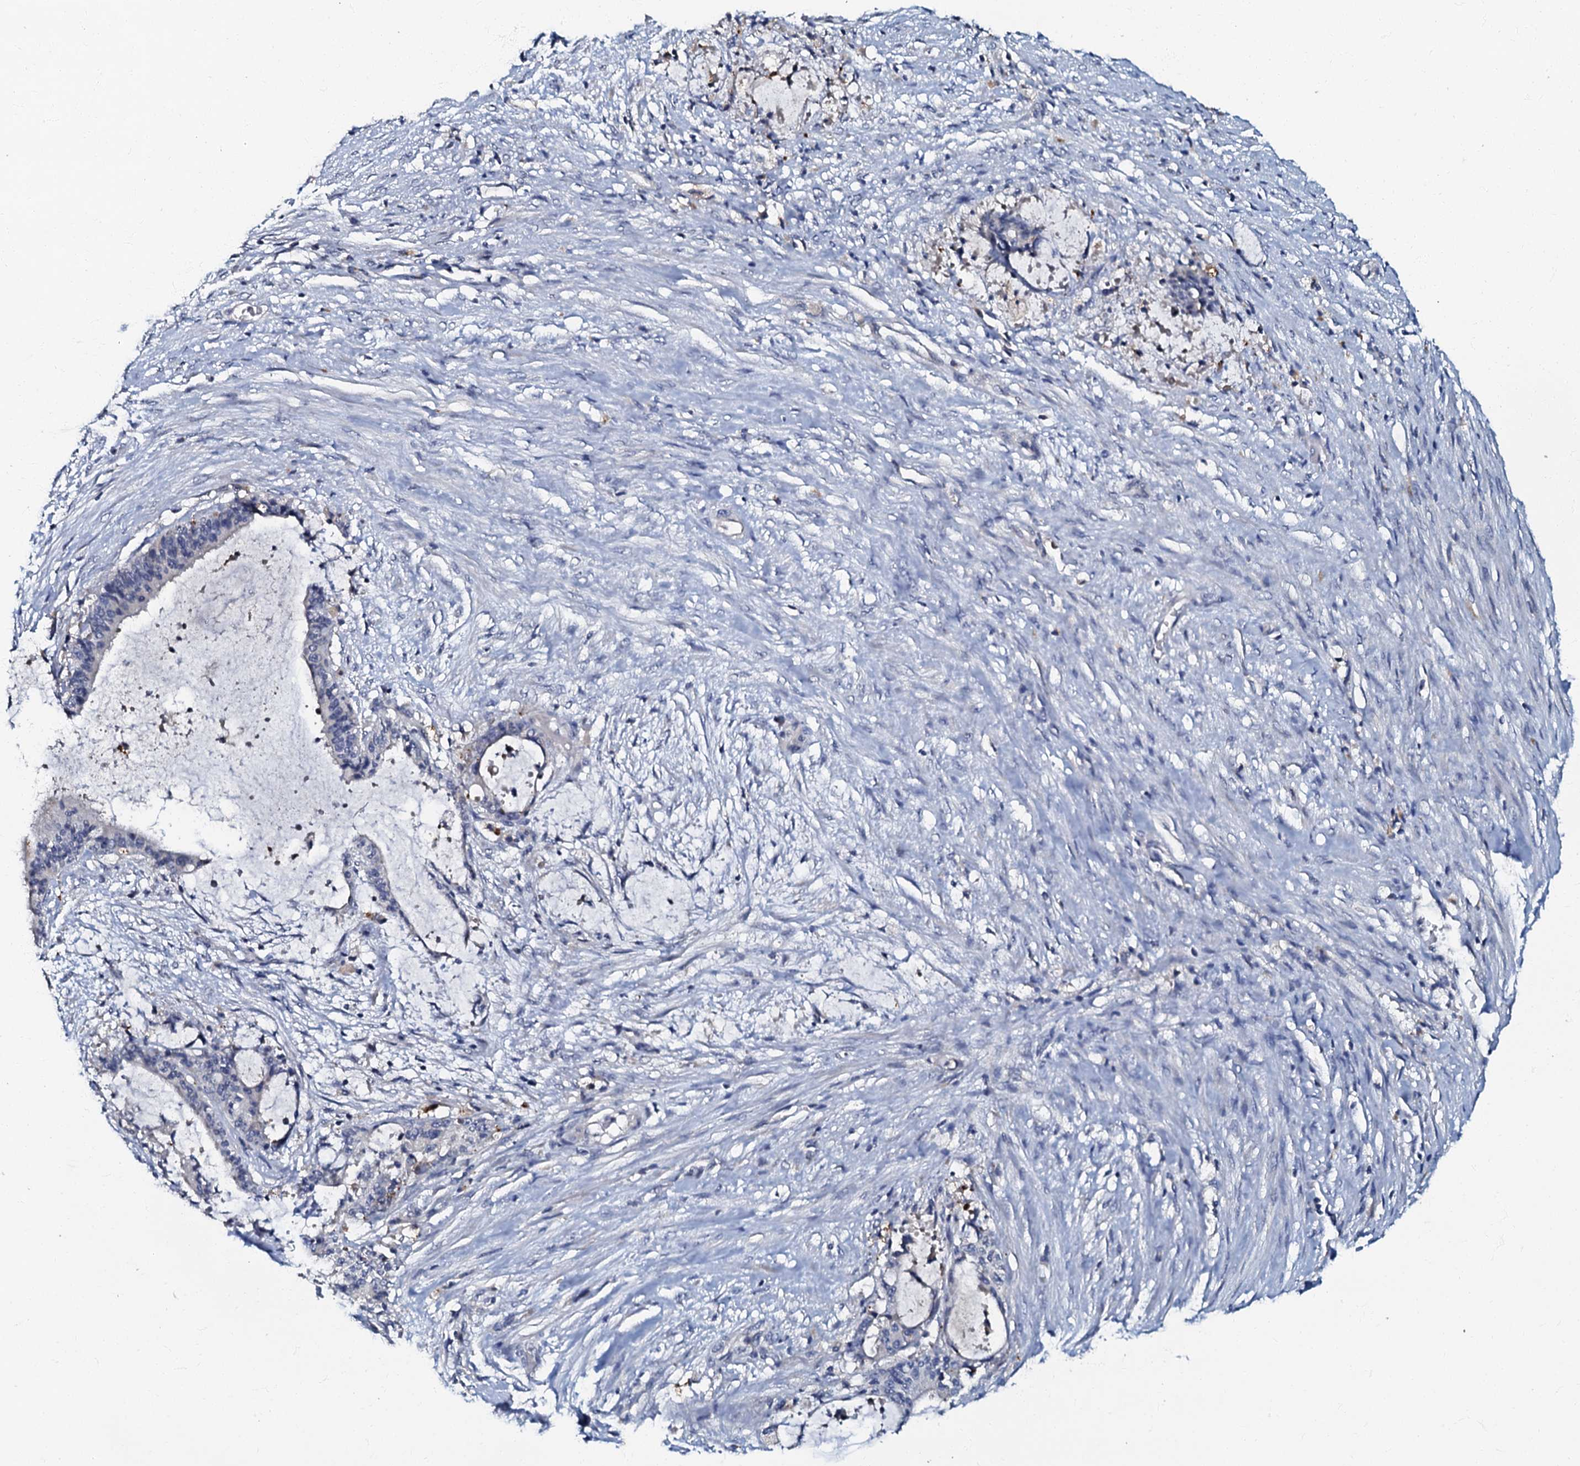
{"staining": {"intensity": "negative", "quantity": "none", "location": "none"}, "tissue": "liver cancer", "cell_type": "Tumor cells", "image_type": "cancer", "snomed": [{"axis": "morphology", "description": "Normal tissue, NOS"}, {"axis": "morphology", "description": "Cholangiocarcinoma"}, {"axis": "topography", "description": "Liver"}, {"axis": "topography", "description": "Peripheral nerve tissue"}], "caption": "The immunohistochemistry (IHC) micrograph has no significant staining in tumor cells of cholangiocarcinoma (liver) tissue. Brightfield microscopy of immunohistochemistry stained with DAB (3,3'-diaminobenzidine) (brown) and hematoxylin (blue), captured at high magnification.", "gene": "OLAH", "patient": {"sex": "female", "age": 73}}